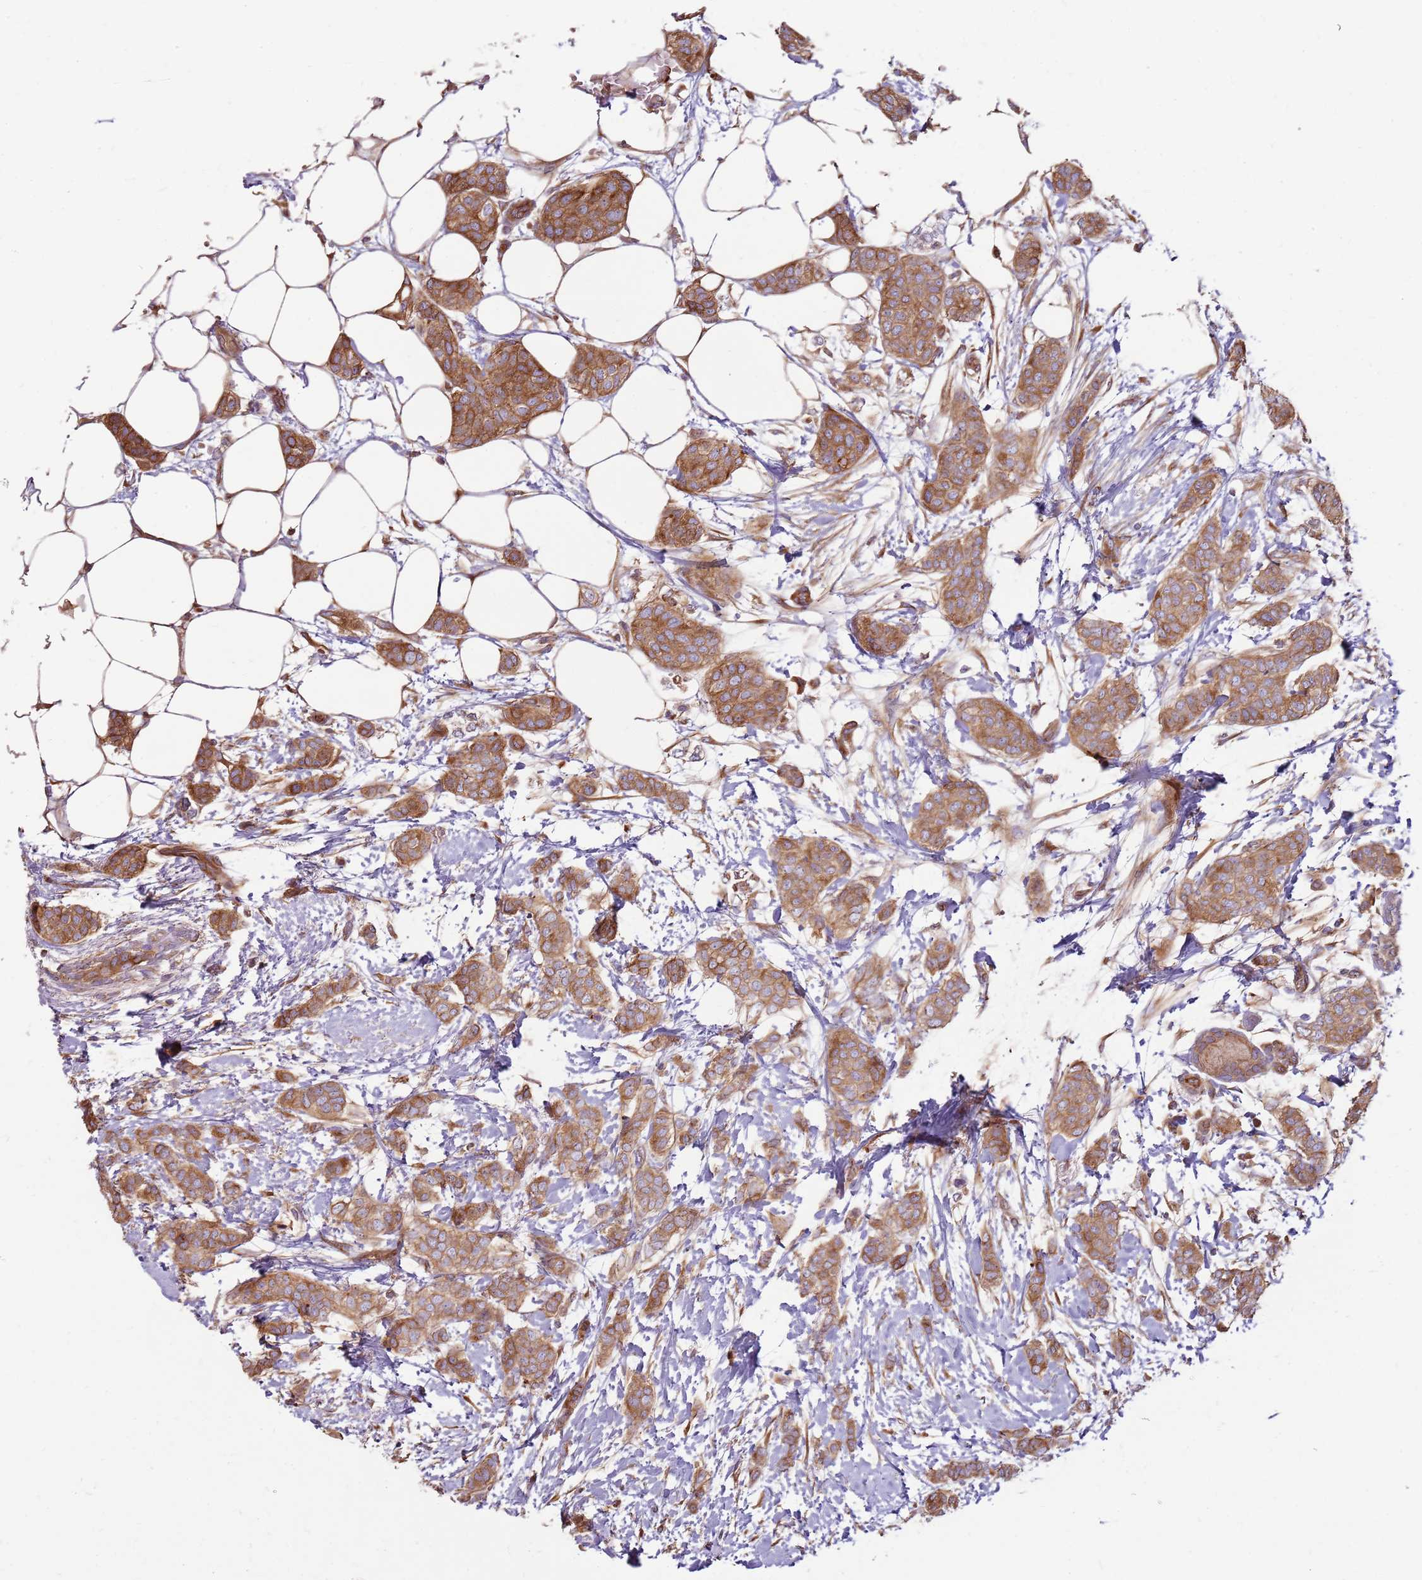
{"staining": {"intensity": "moderate", "quantity": ">75%", "location": "cytoplasmic/membranous"}, "tissue": "breast cancer", "cell_type": "Tumor cells", "image_type": "cancer", "snomed": [{"axis": "morphology", "description": "Duct carcinoma"}, {"axis": "topography", "description": "Breast"}], "caption": "There is medium levels of moderate cytoplasmic/membranous positivity in tumor cells of breast cancer (infiltrating ductal carcinoma), as demonstrated by immunohistochemical staining (brown color).", "gene": "EMC1", "patient": {"sex": "female", "age": 72}}